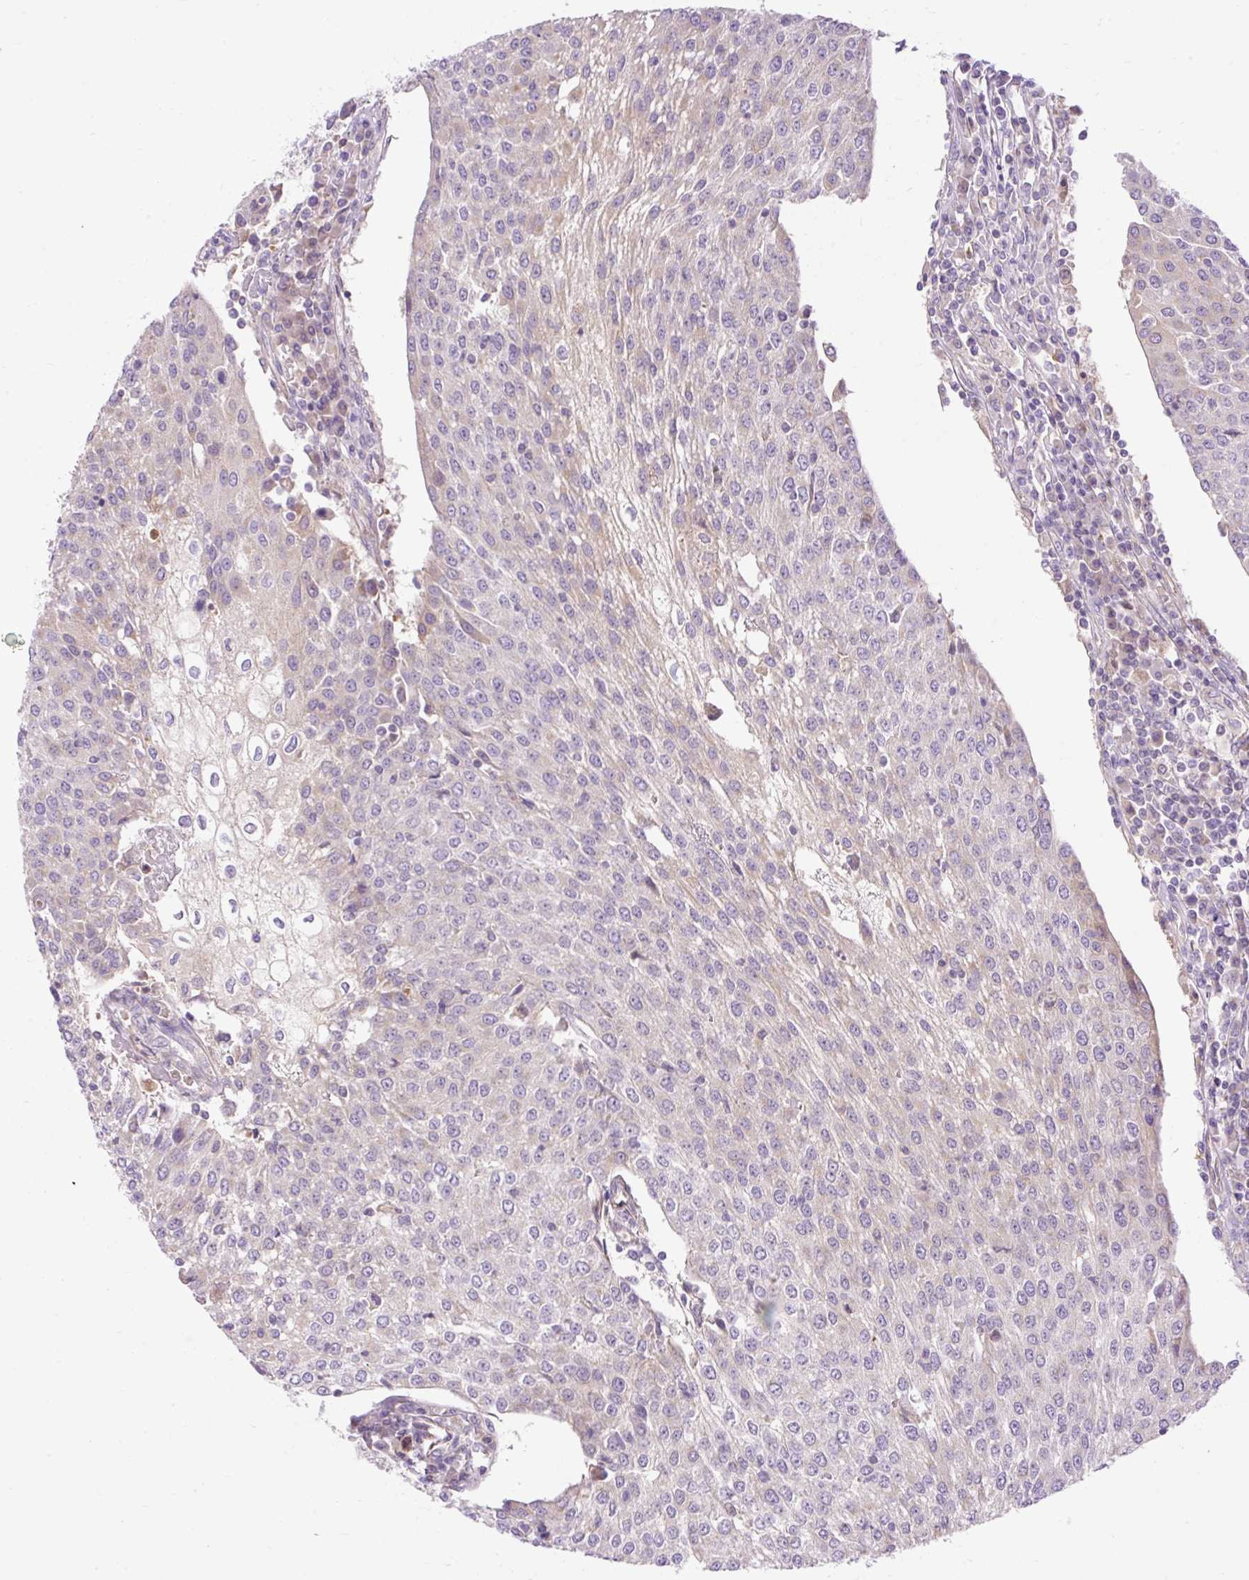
{"staining": {"intensity": "negative", "quantity": "none", "location": "none"}, "tissue": "urothelial cancer", "cell_type": "Tumor cells", "image_type": "cancer", "snomed": [{"axis": "morphology", "description": "Urothelial carcinoma, High grade"}, {"axis": "topography", "description": "Urinary bladder"}], "caption": "This is a photomicrograph of immunohistochemistry staining of urothelial carcinoma (high-grade), which shows no staining in tumor cells.", "gene": "HEXB", "patient": {"sex": "female", "age": 85}}